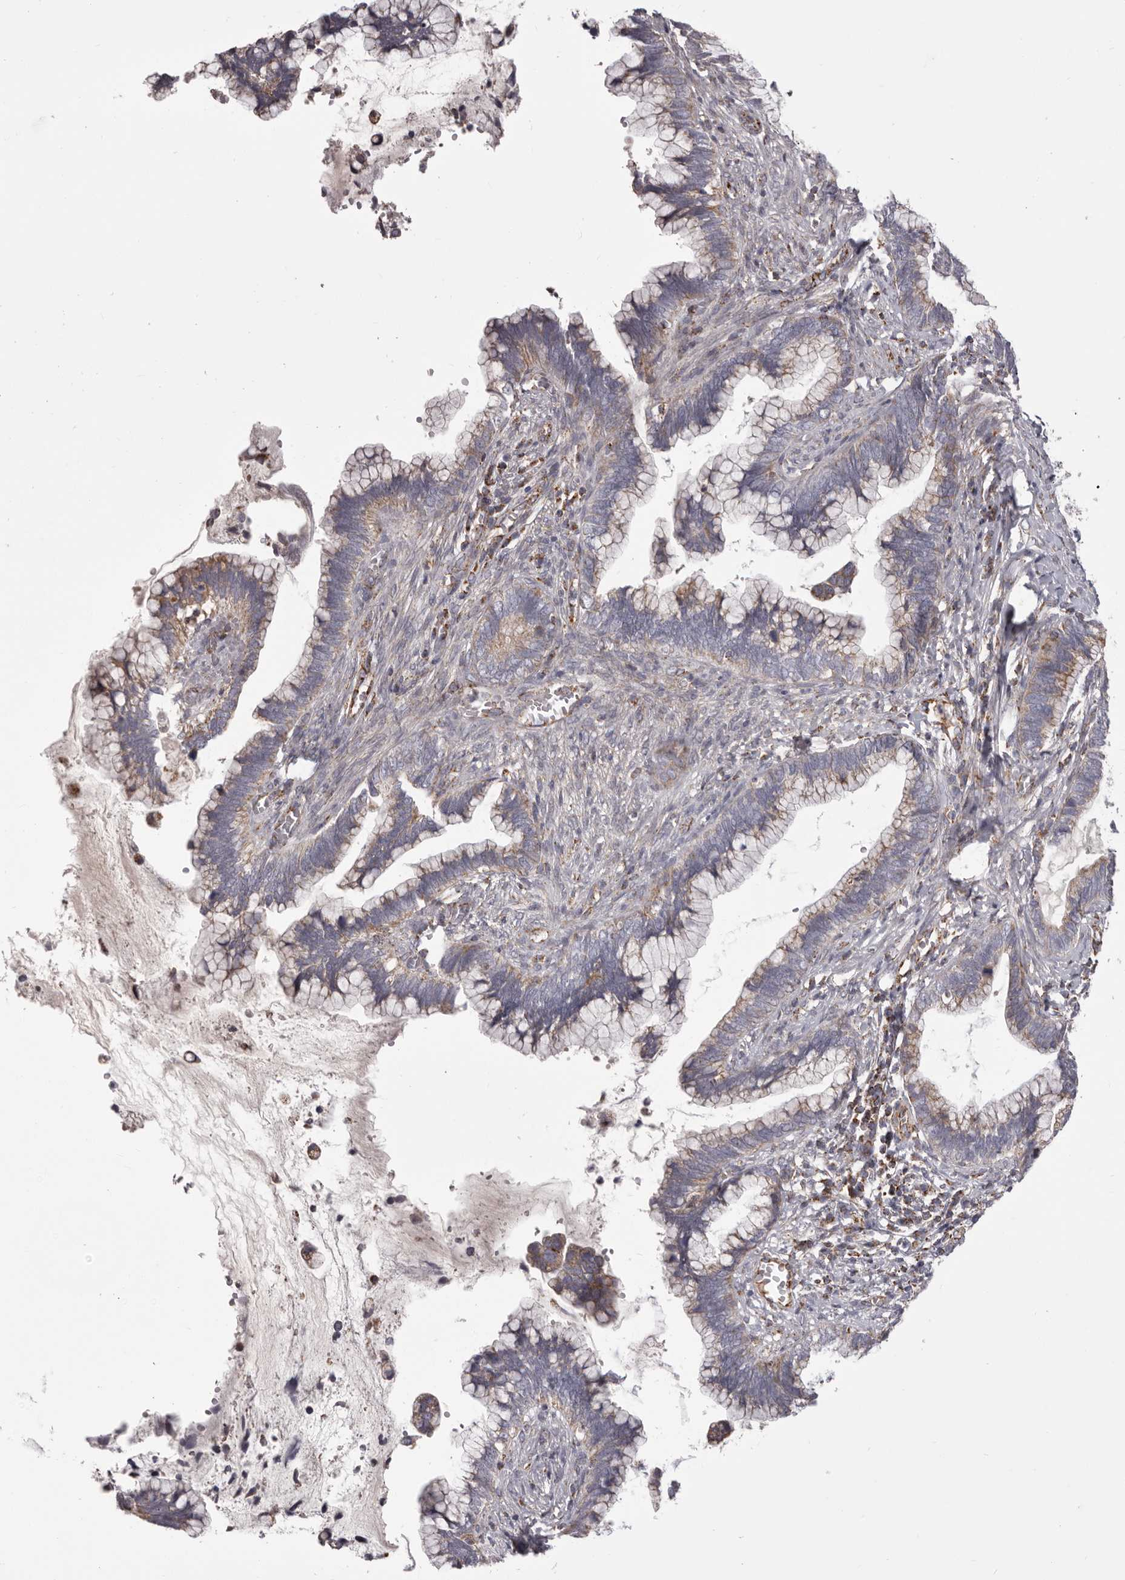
{"staining": {"intensity": "weak", "quantity": "<25%", "location": "cytoplasmic/membranous"}, "tissue": "cervical cancer", "cell_type": "Tumor cells", "image_type": "cancer", "snomed": [{"axis": "morphology", "description": "Adenocarcinoma, NOS"}, {"axis": "topography", "description": "Cervix"}], "caption": "Tumor cells show no significant positivity in cervical adenocarcinoma.", "gene": "CHRM2", "patient": {"sex": "female", "age": 44}}